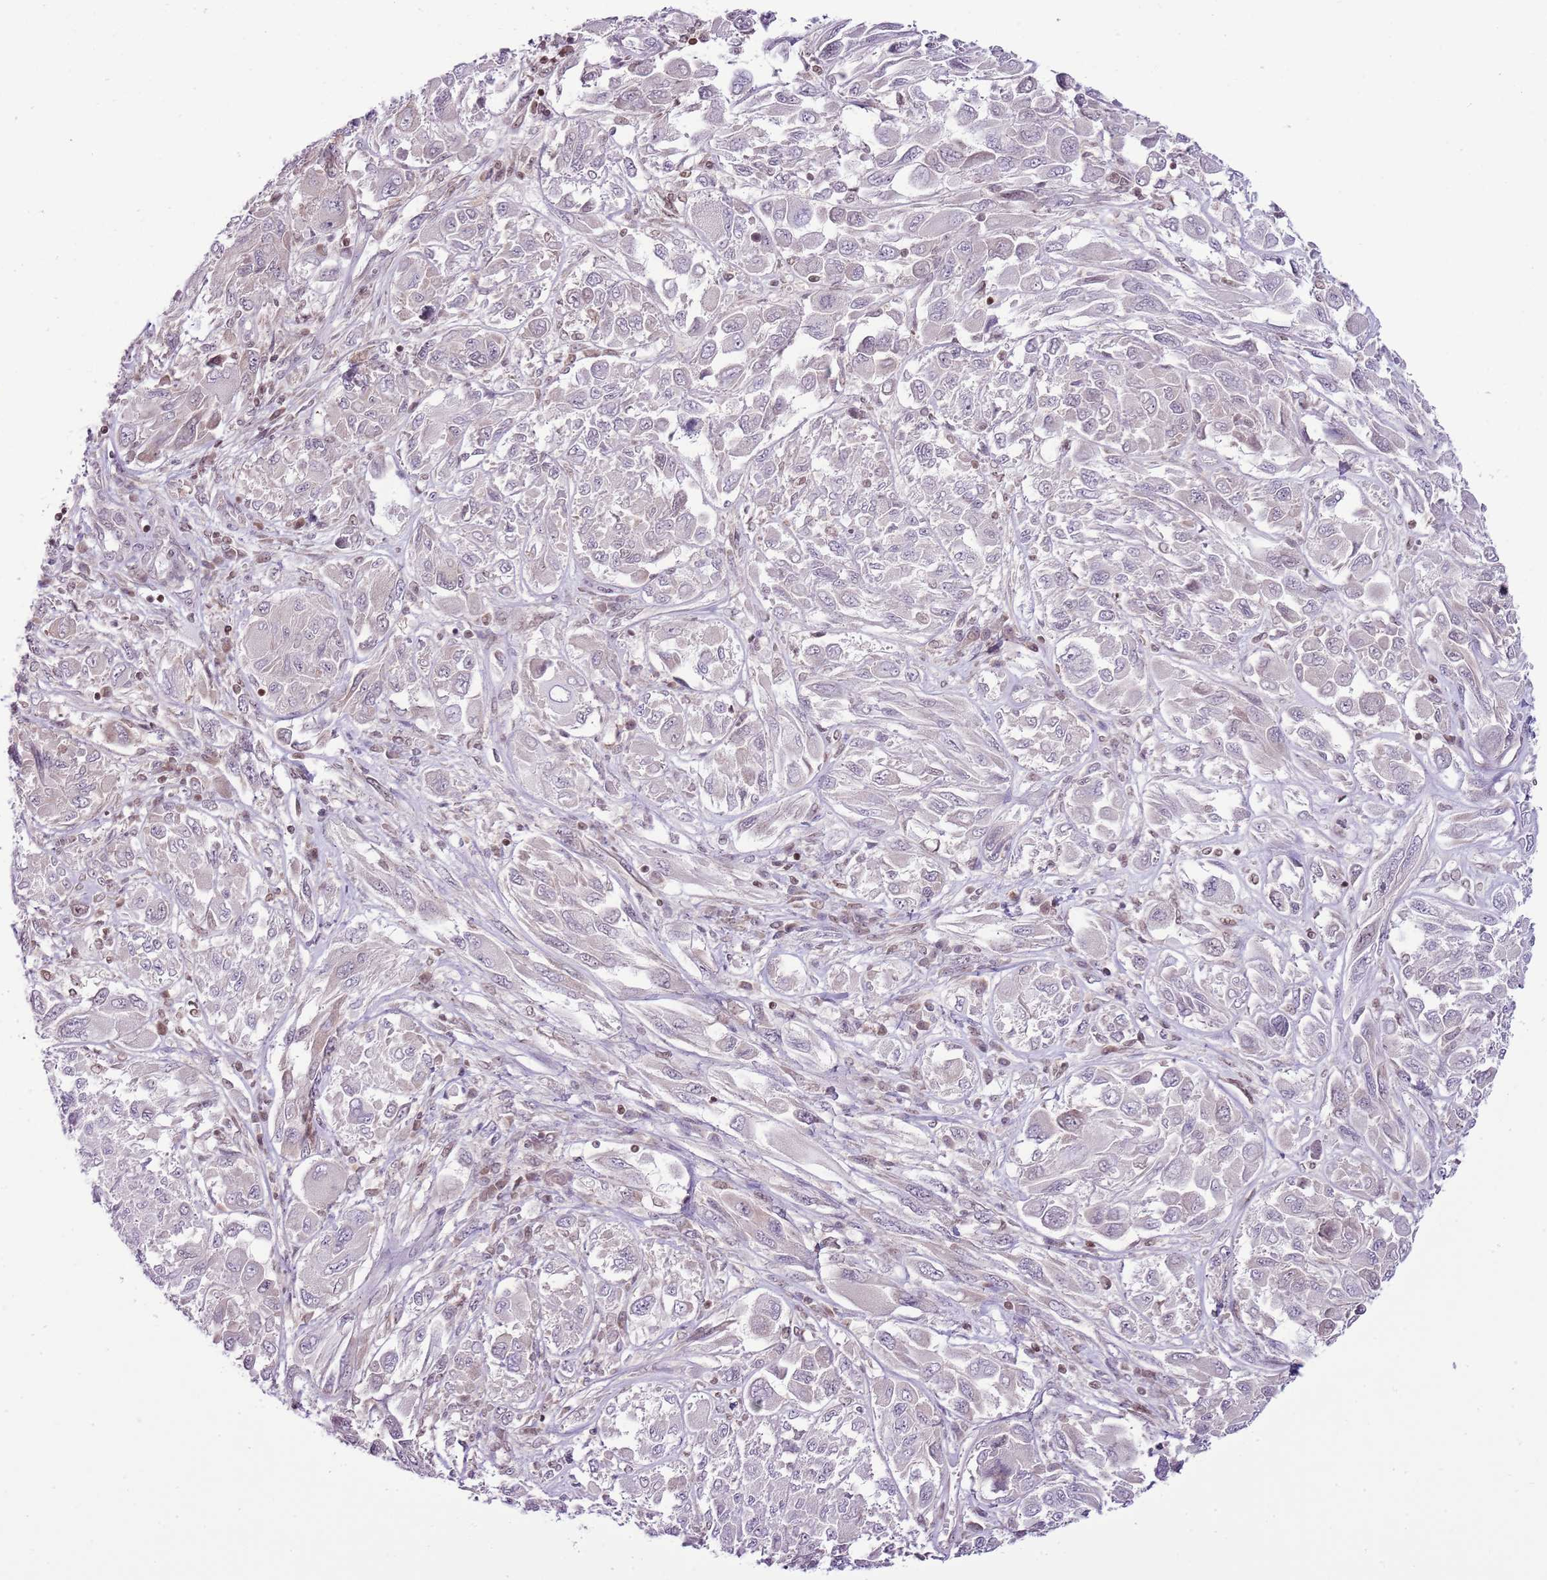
{"staining": {"intensity": "negative", "quantity": "none", "location": "none"}, "tissue": "melanoma", "cell_type": "Tumor cells", "image_type": "cancer", "snomed": [{"axis": "morphology", "description": "Malignant melanoma, NOS"}, {"axis": "topography", "description": "Skin"}], "caption": "Human melanoma stained for a protein using immunohistochemistry shows no positivity in tumor cells.", "gene": "SELENOH", "patient": {"sex": "female", "age": 91}}